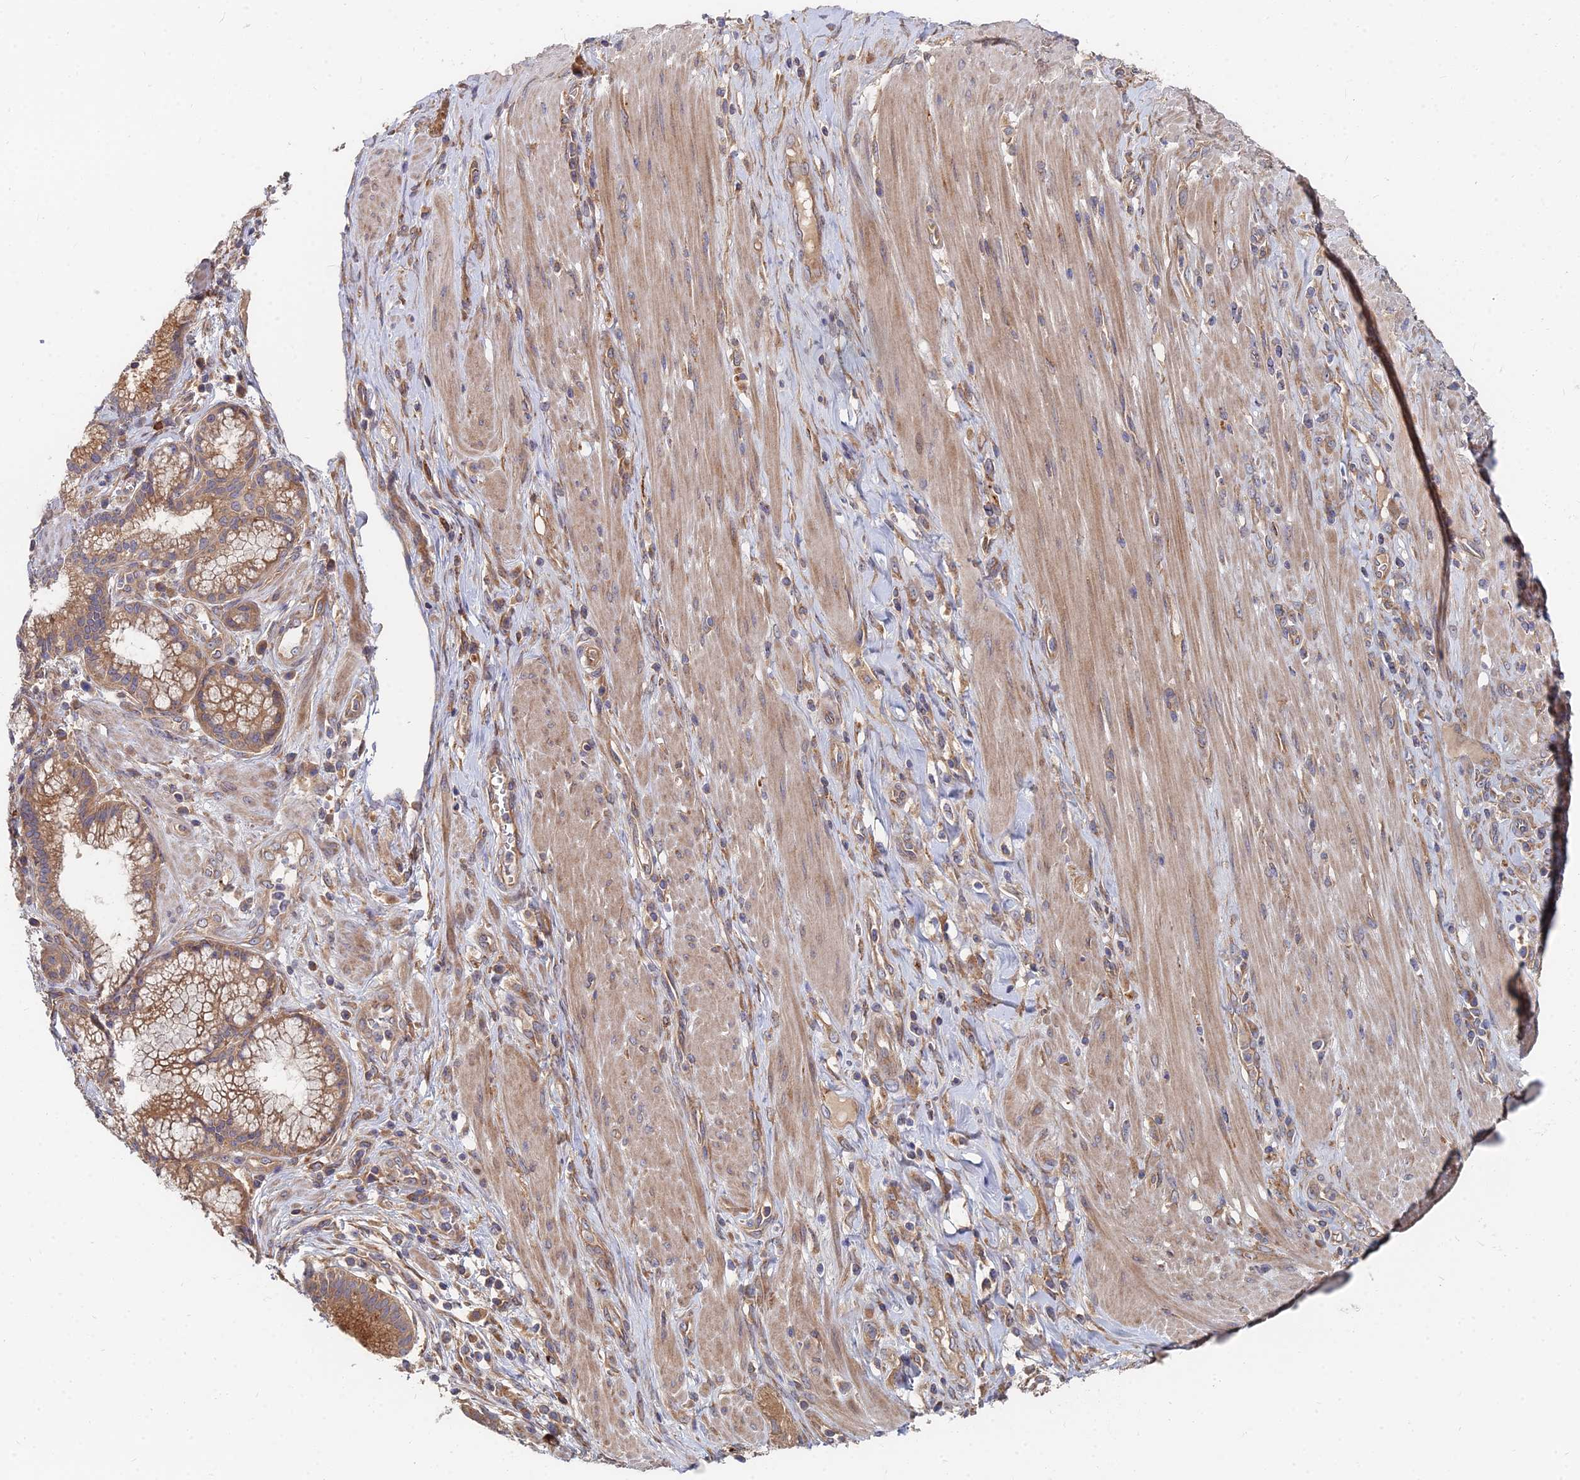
{"staining": {"intensity": "moderate", "quantity": ">75%", "location": "cytoplasmic/membranous"}, "tissue": "pancreatic cancer", "cell_type": "Tumor cells", "image_type": "cancer", "snomed": [{"axis": "morphology", "description": "Adenocarcinoma, NOS"}, {"axis": "topography", "description": "Pancreas"}], "caption": "Immunohistochemistry (IHC) photomicrograph of neoplastic tissue: adenocarcinoma (pancreatic) stained using immunohistochemistry reveals medium levels of moderate protein expression localized specifically in the cytoplasmic/membranous of tumor cells, appearing as a cytoplasmic/membranous brown color.", "gene": "CCZ1", "patient": {"sex": "male", "age": 72}}